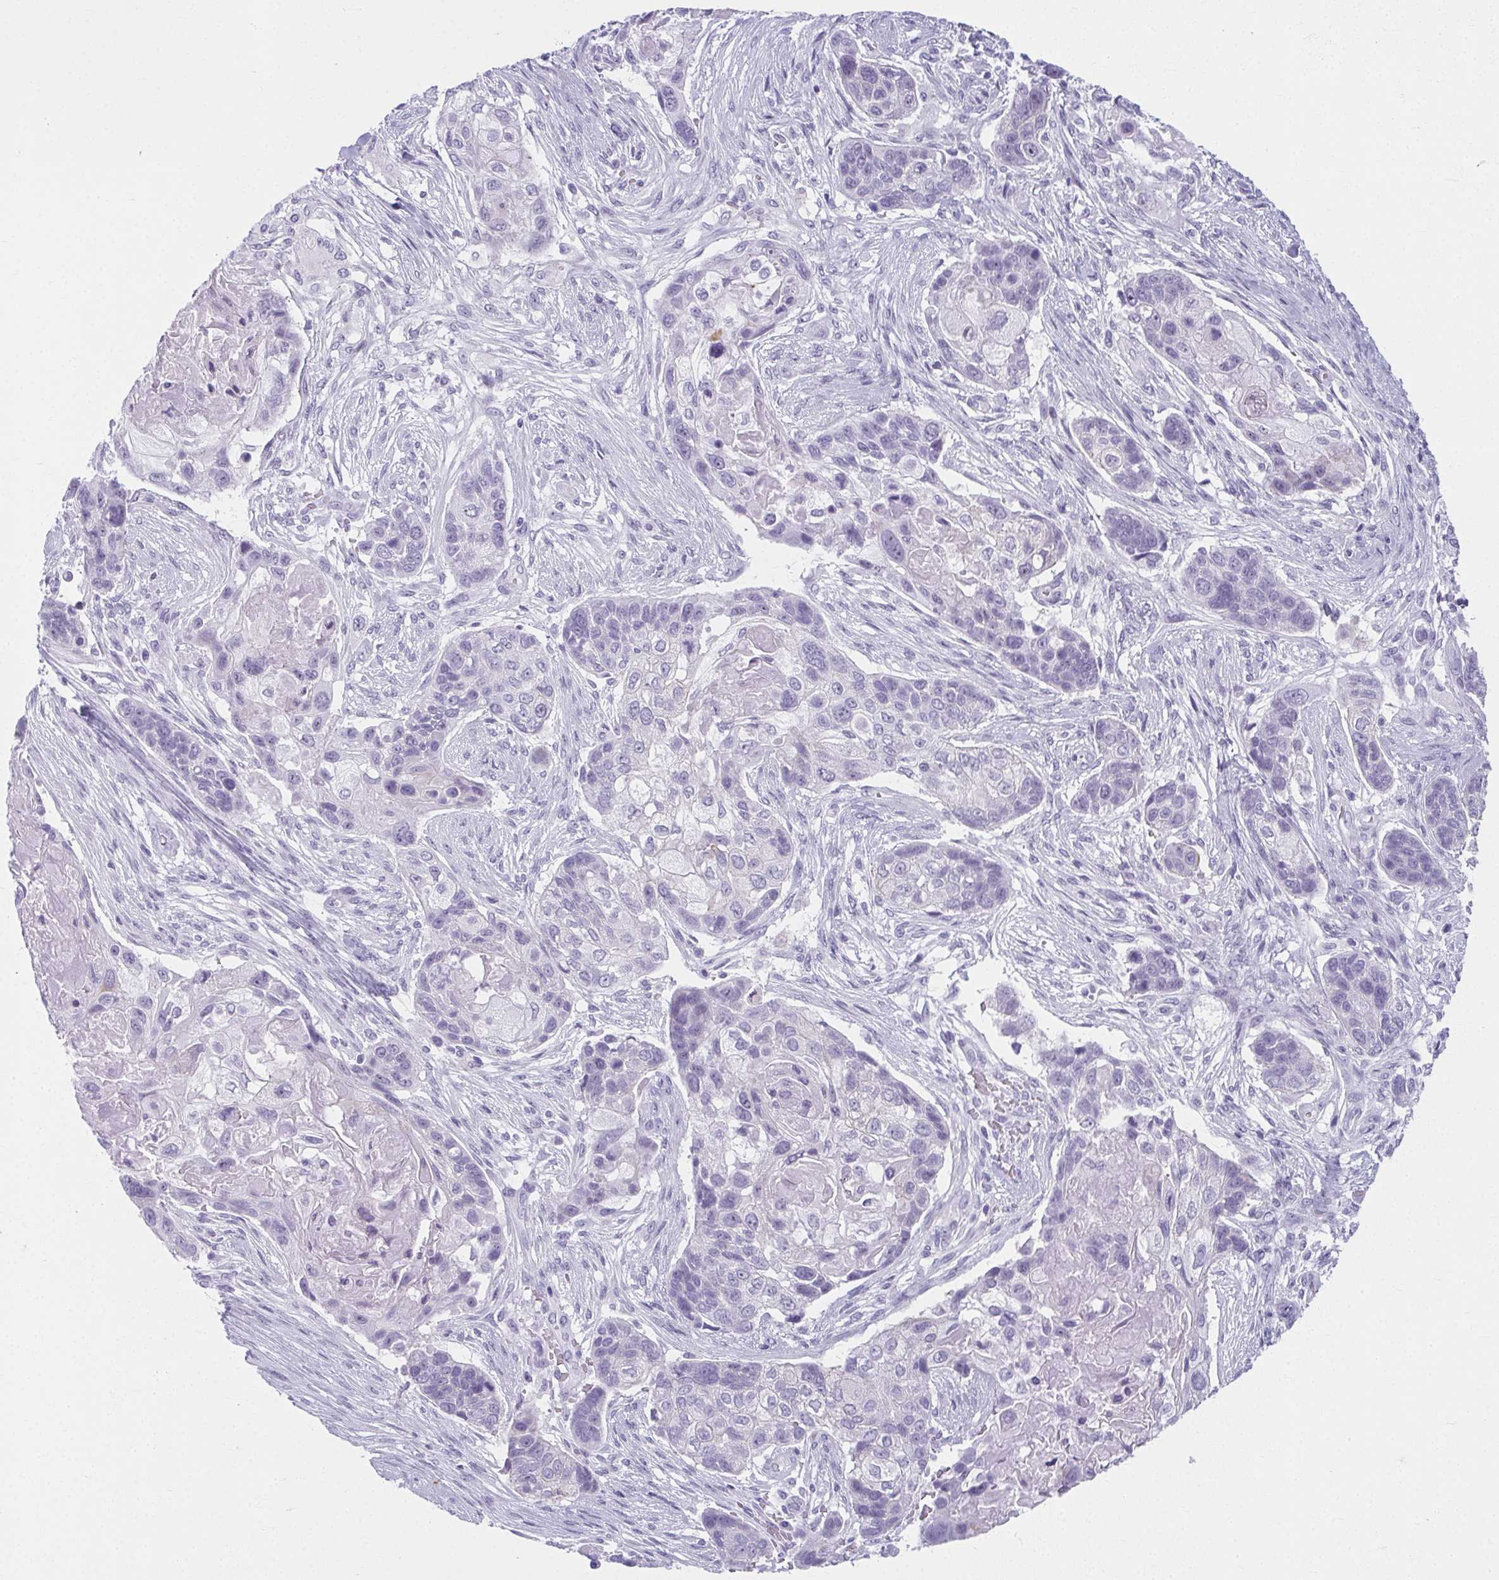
{"staining": {"intensity": "negative", "quantity": "none", "location": "none"}, "tissue": "lung cancer", "cell_type": "Tumor cells", "image_type": "cancer", "snomed": [{"axis": "morphology", "description": "Squamous cell carcinoma, NOS"}, {"axis": "topography", "description": "Lung"}], "caption": "A high-resolution histopathology image shows immunohistochemistry (IHC) staining of lung squamous cell carcinoma, which shows no significant staining in tumor cells.", "gene": "MOBP", "patient": {"sex": "male", "age": 69}}